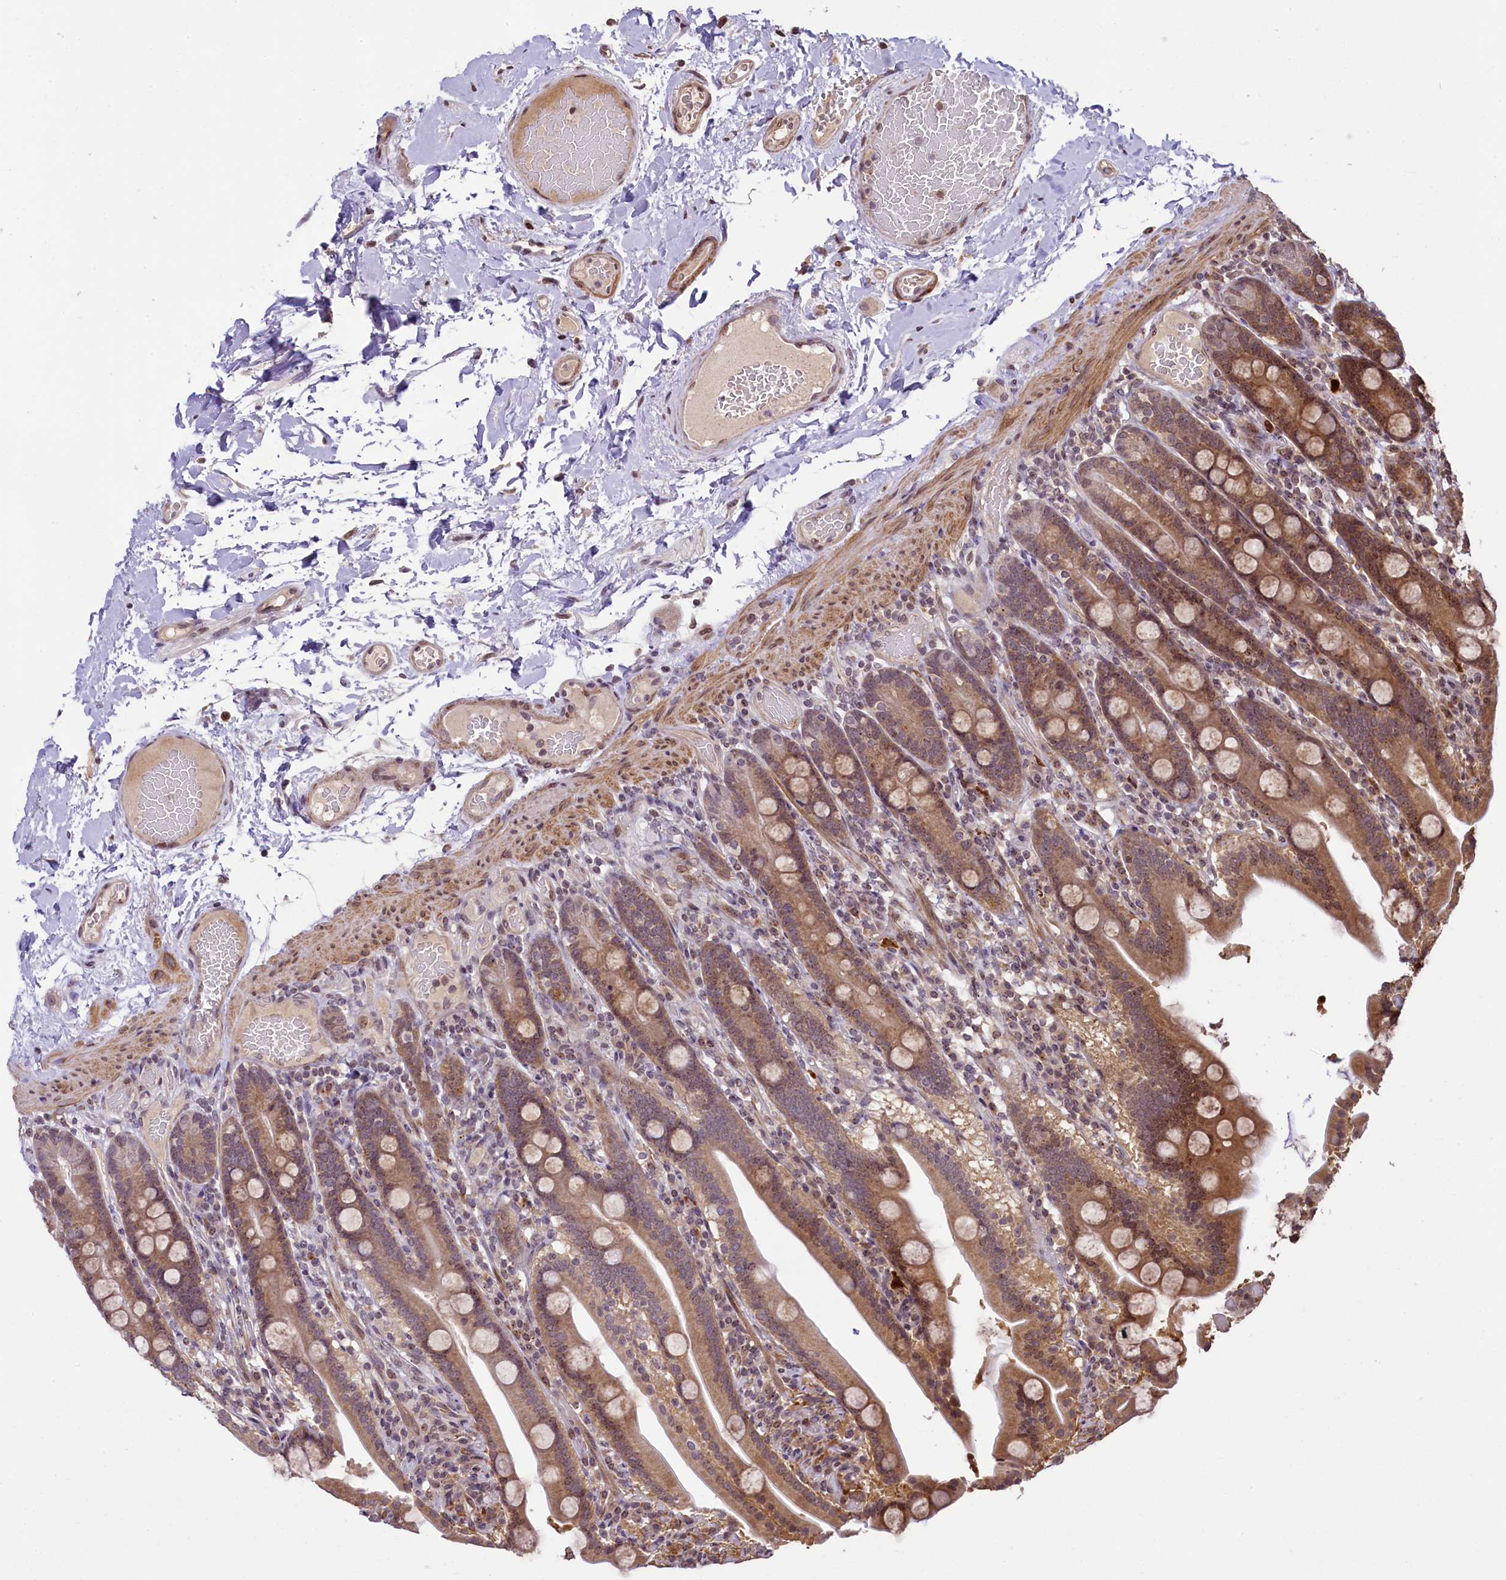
{"staining": {"intensity": "moderate", "quantity": ">75%", "location": "cytoplasmic/membranous"}, "tissue": "duodenum", "cell_type": "Glandular cells", "image_type": "normal", "snomed": [{"axis": "morphology", "description": "Normal tissue, NOS"}, {"axis": "topography", "description": "Duodenum"}], "caption": "Glandular cells exhibit medium levels of moderate cytoplasmic/membranous positivity in approximately >75% of cells in benign duodenum.", "gene": "RBBP8", "patient": {"sex": "male", "age": 55}}